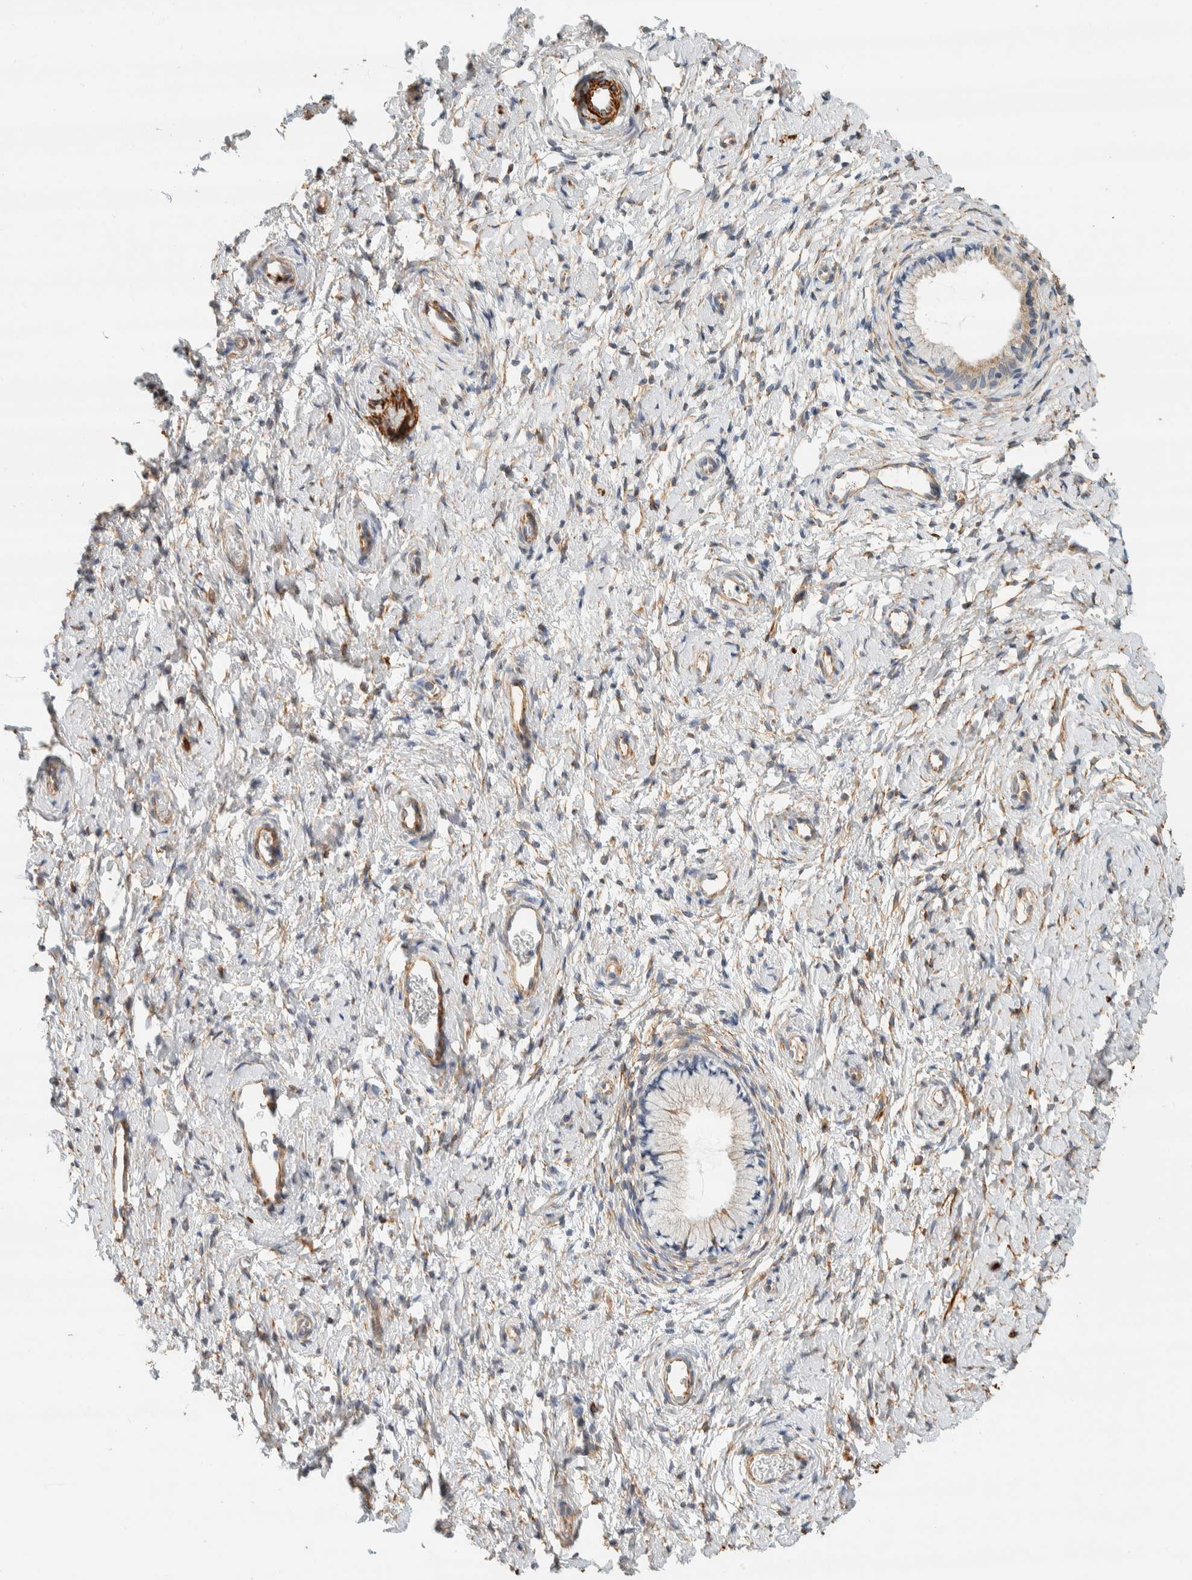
{"staining": {"intensity": "weak", "quantity": "<25%", "location": "cytoplasmic/membranous"}, "tissue": "cervix", "cell_type": "Glandular cells", "image_type": "normal", "snomed": [{"axis": "morphology", "description": "Normal tissue, NOS"}, {"axis": "topography", "description": "Cervix"}], "caption": "IHC micrograph of normal cervix: human cervix stained with DAB (3,3'-diaminobenzidine) displays no significant protein staining in glandular cells. (DAB IHC with hematoxylin counter stain).", "gene": "CDR2", "patient": {"sex": "female", "age": 72}}